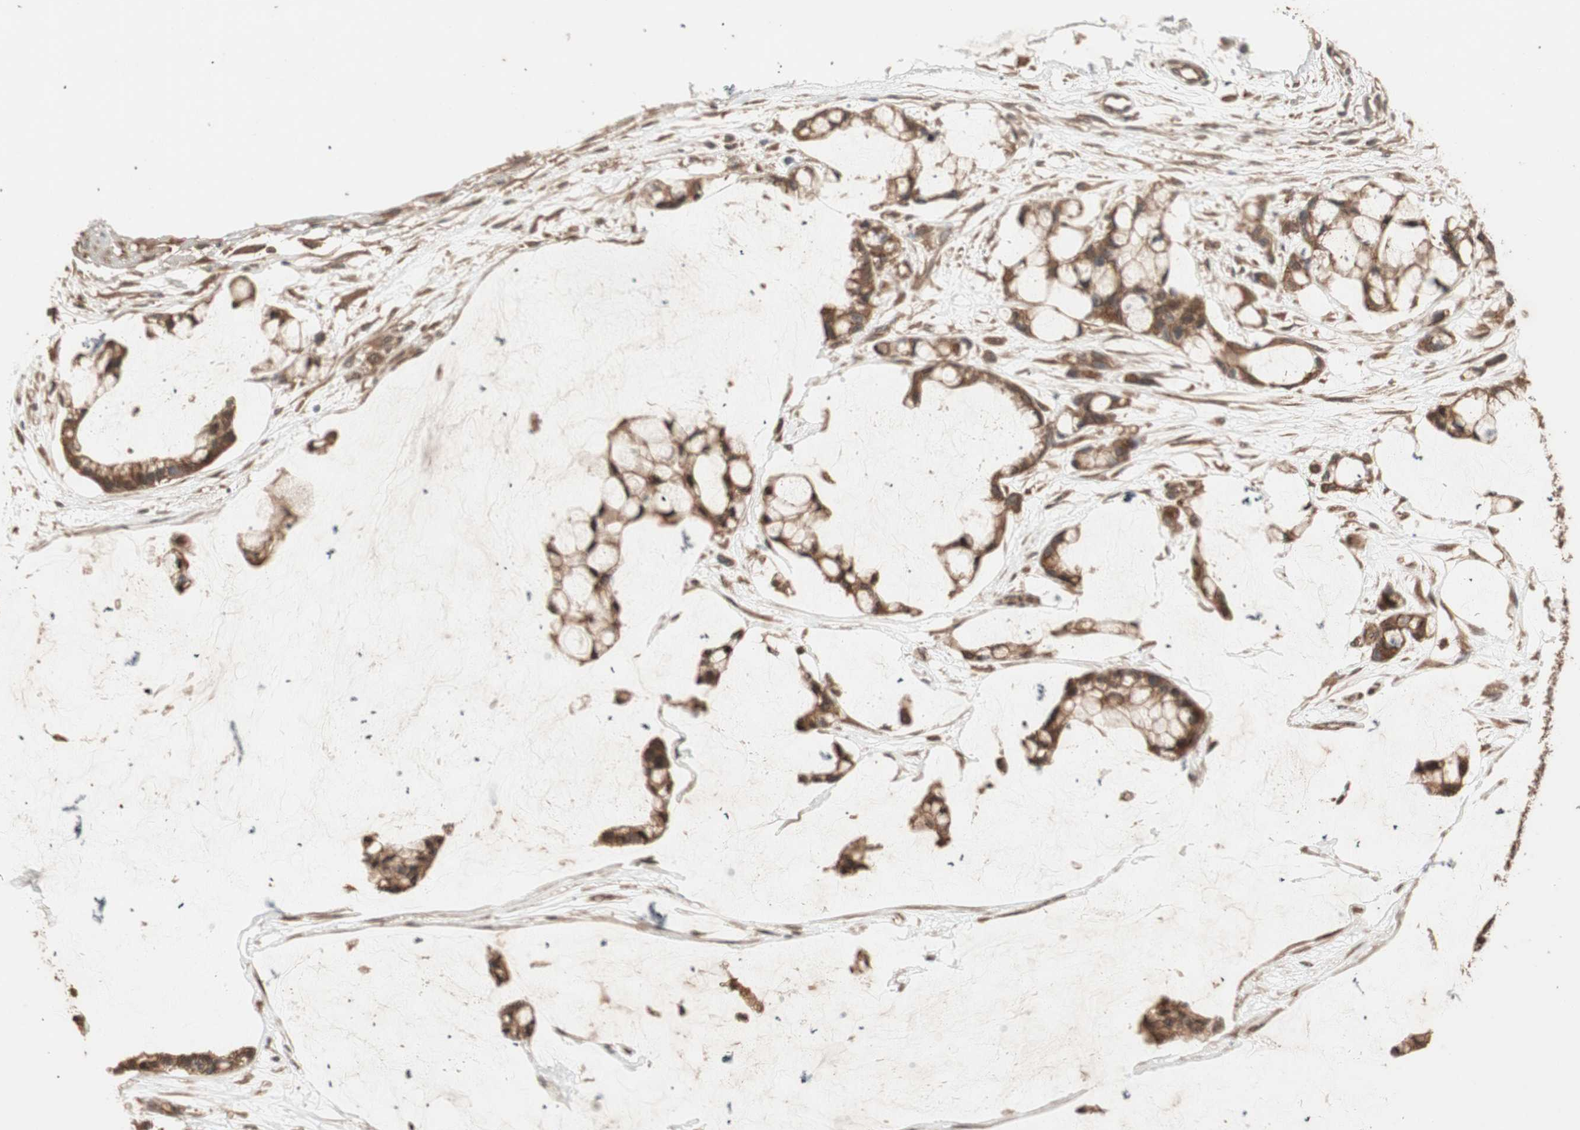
{"staining": {"intensity": "strong", "quantity": ">75%", "location": "cytoplasmic/membranous"}, "tissue": "ovarian cancer", "cell_type": "Tumor cells", "image_type": "cancer", "snomed": [{"axis": "morphology", "description": "Cystadenocarcinoma, mucinous, NOS"}, {"axis": "topography", "description": "Ovary"}], "caption": "A high amount of strong cytoplasmic/membranous expression is appreciated in about >75% of tumor cells in ovarian cancer (mucinous cystadenocarcinoma) tissue. Immunohistochemistry (ihc) stains the protein of interest in brown and the nuclei are stained blue.", "gene": "USP20", "patient": {"sex": "female", "age": 39}}